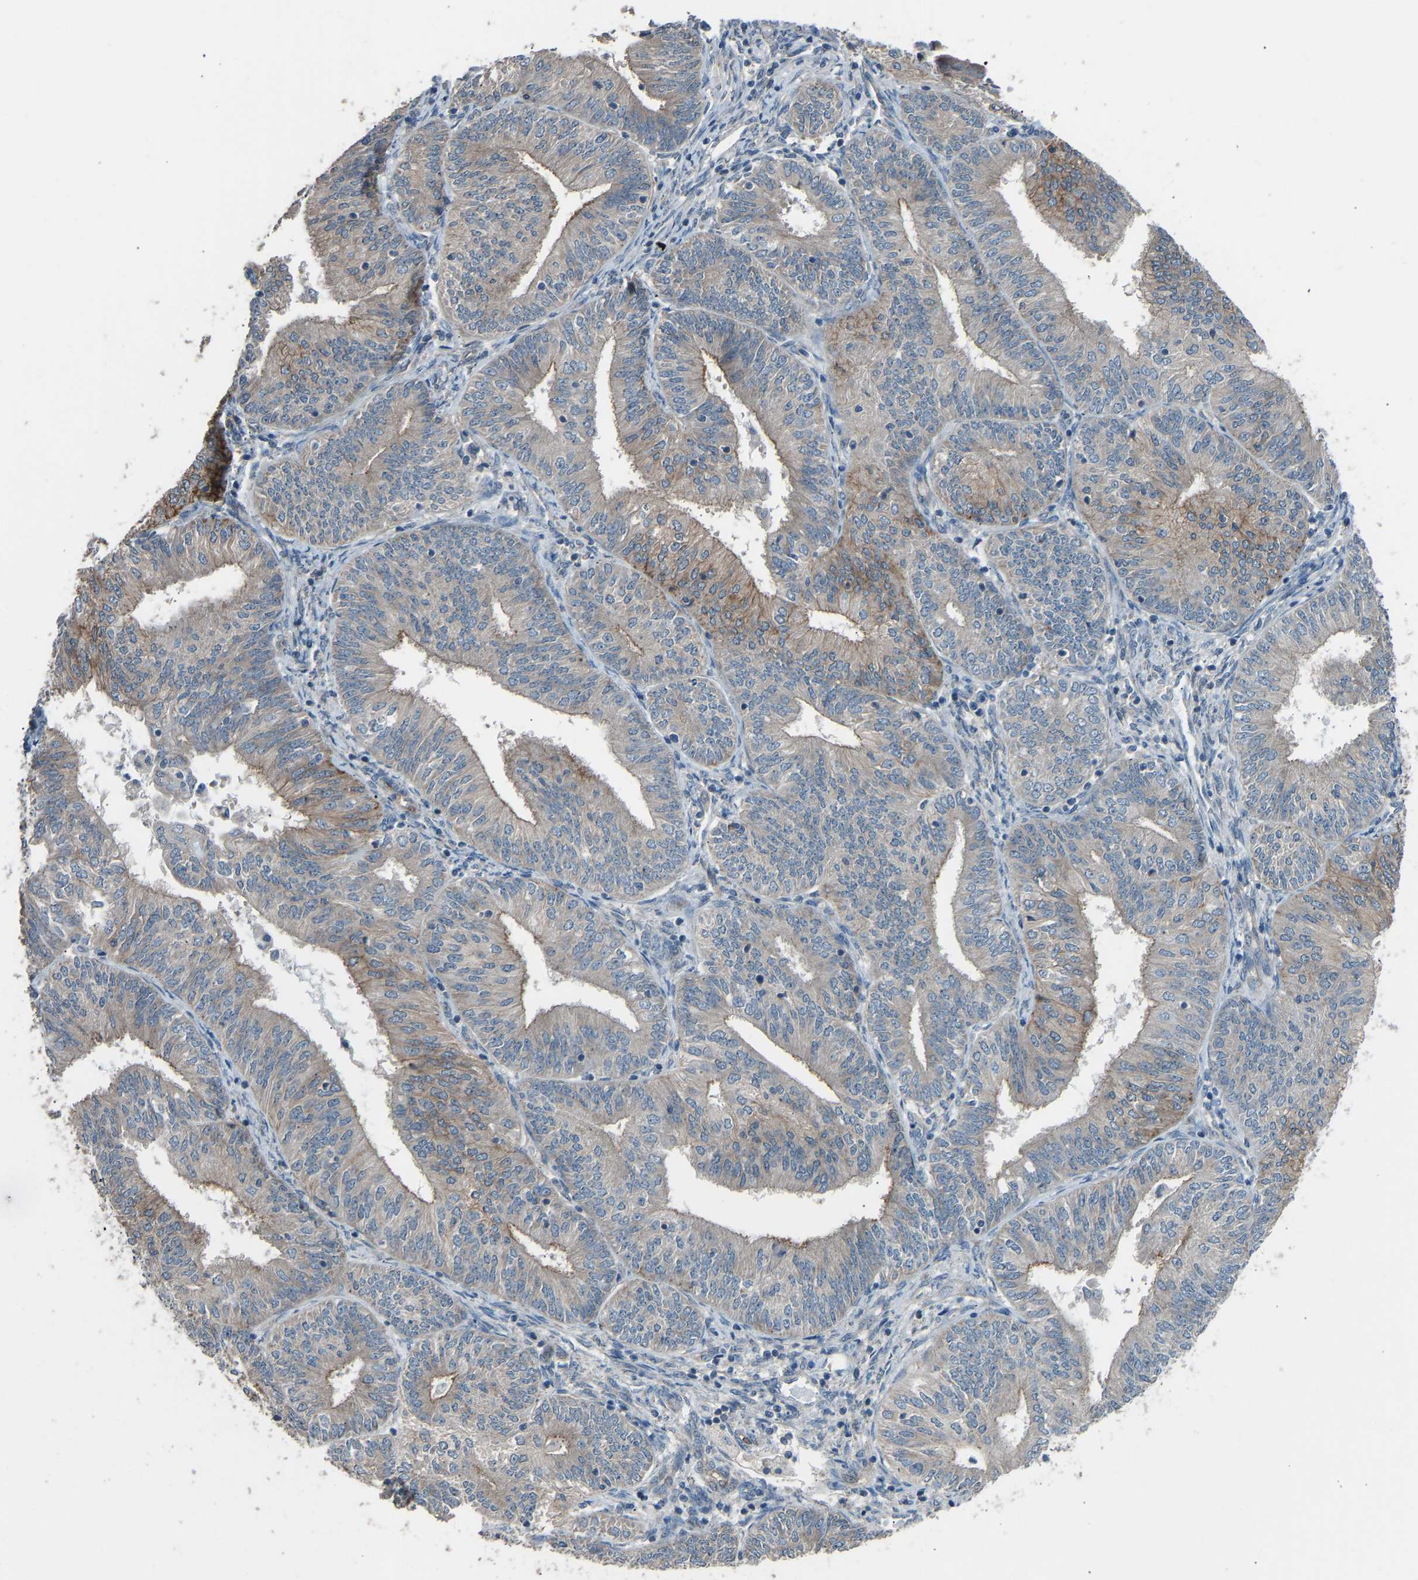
{"staining": {"intensity": "moderate", "quantity": "25%-75%", "location": "cytoplasmic/membranous"}, "tissue": "endometrial cancer", "cell_type": "Tumor cells", "image_type": "cancer", "snomed": [{"axis": "morphology", "description": "Adenocarcinoma, NOS"}, {"axis": "topography", "description": "Endometrium"}], "caption": "Adenocarcinoma (endometrial) stained for a protein demonstrates moderate cytoplasmic/membranous positivity in tumor cells.", "gene": "SLC43A1", "patient": {"sex": "female", "age": 58}}